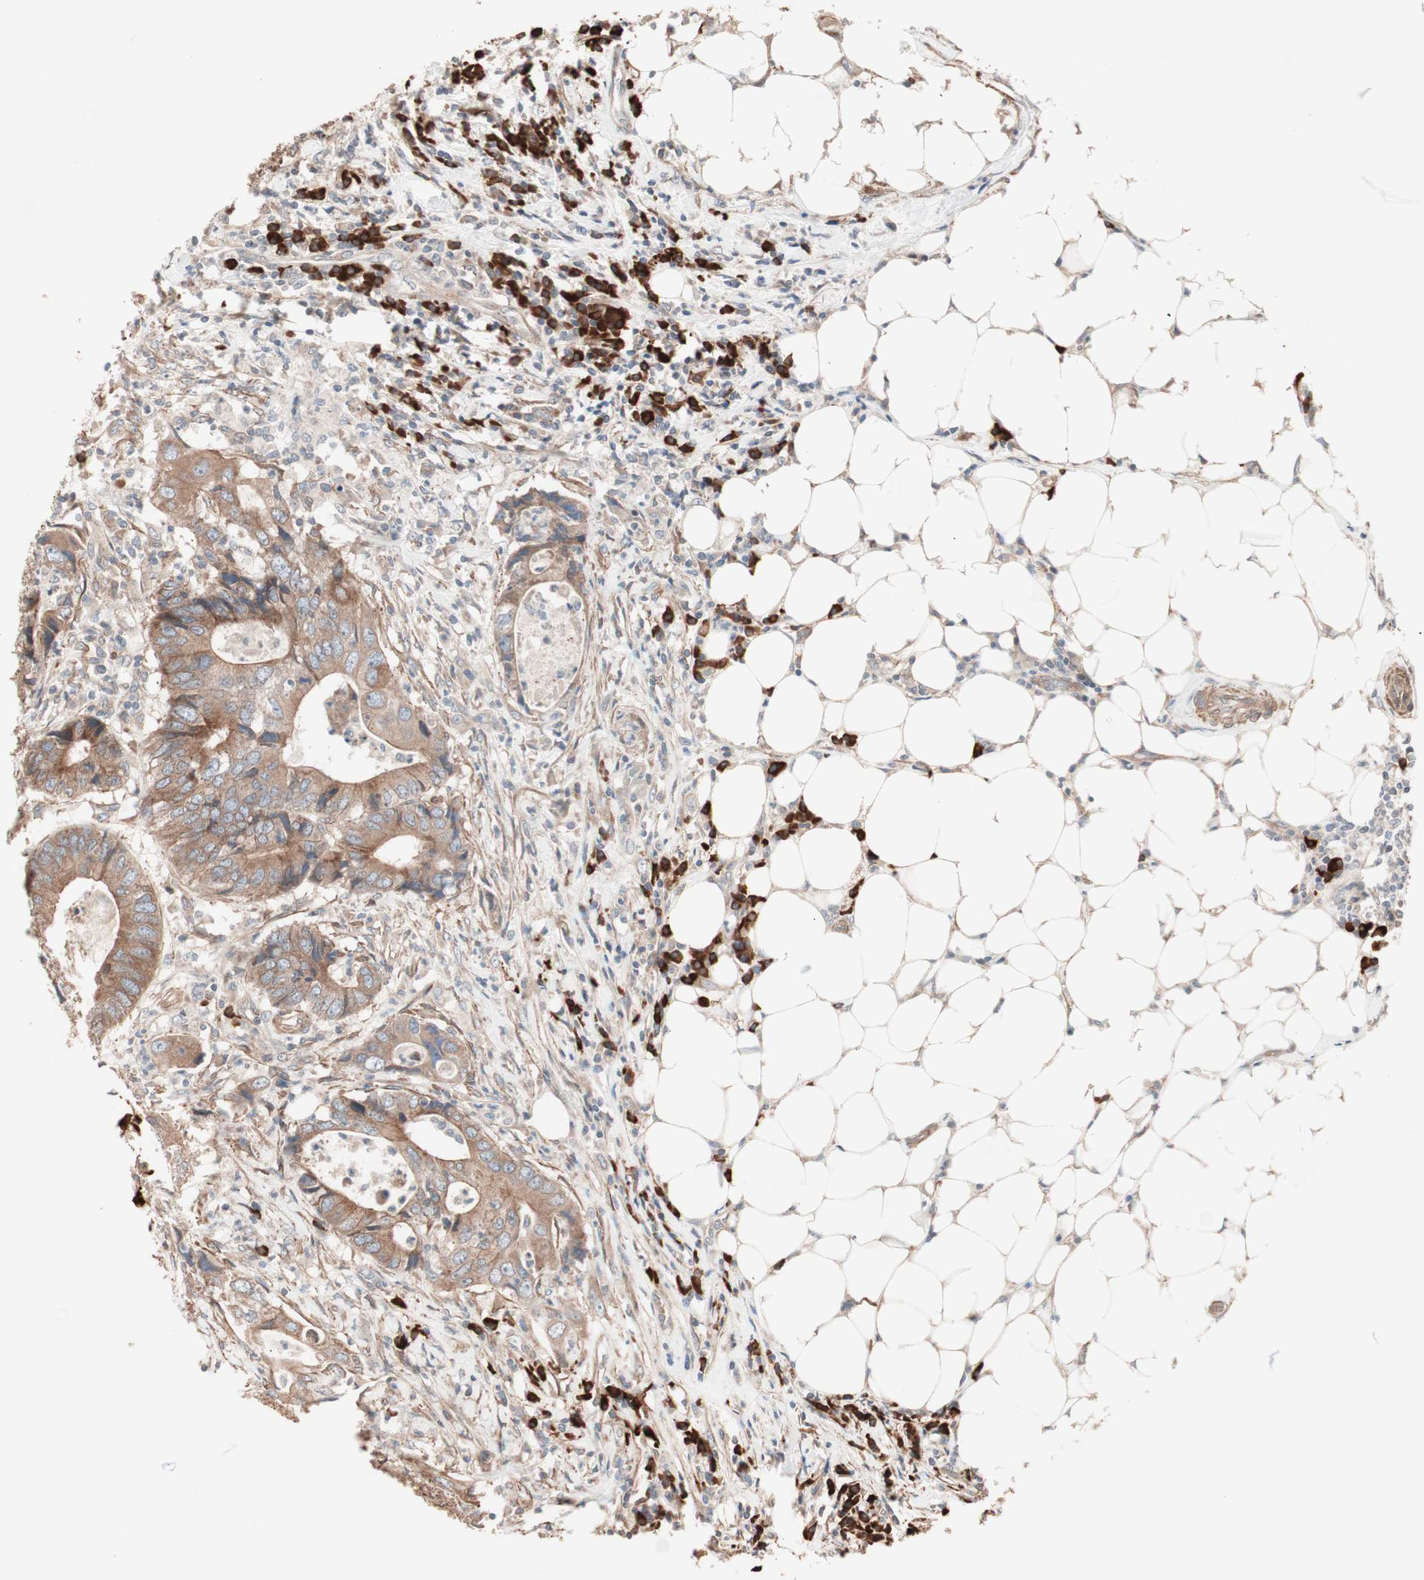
{"staining": {"intensity": "moderate", "quantity": ">75%", "location": "cytoplasmic/membranous"}, "tissue": "colorectal cancer", "cell_type": "Tumor cells", "image_type": "cancer", "snomed": [{"axis": "morphology", "description": "Adenocarcinoma, NOS"}, {"axis": "topography", "description": "Colon"}], "caption": "IHC (DAB (3,3'-diaminobenzidine)) staining of adenocarcinoma (colorectal) reveals moderate cytoplasmic/membranous protein staining in approximately >75% of tumor cells.", "gene": "ALG5", "patient": {"sex": "male", "age": 71}}